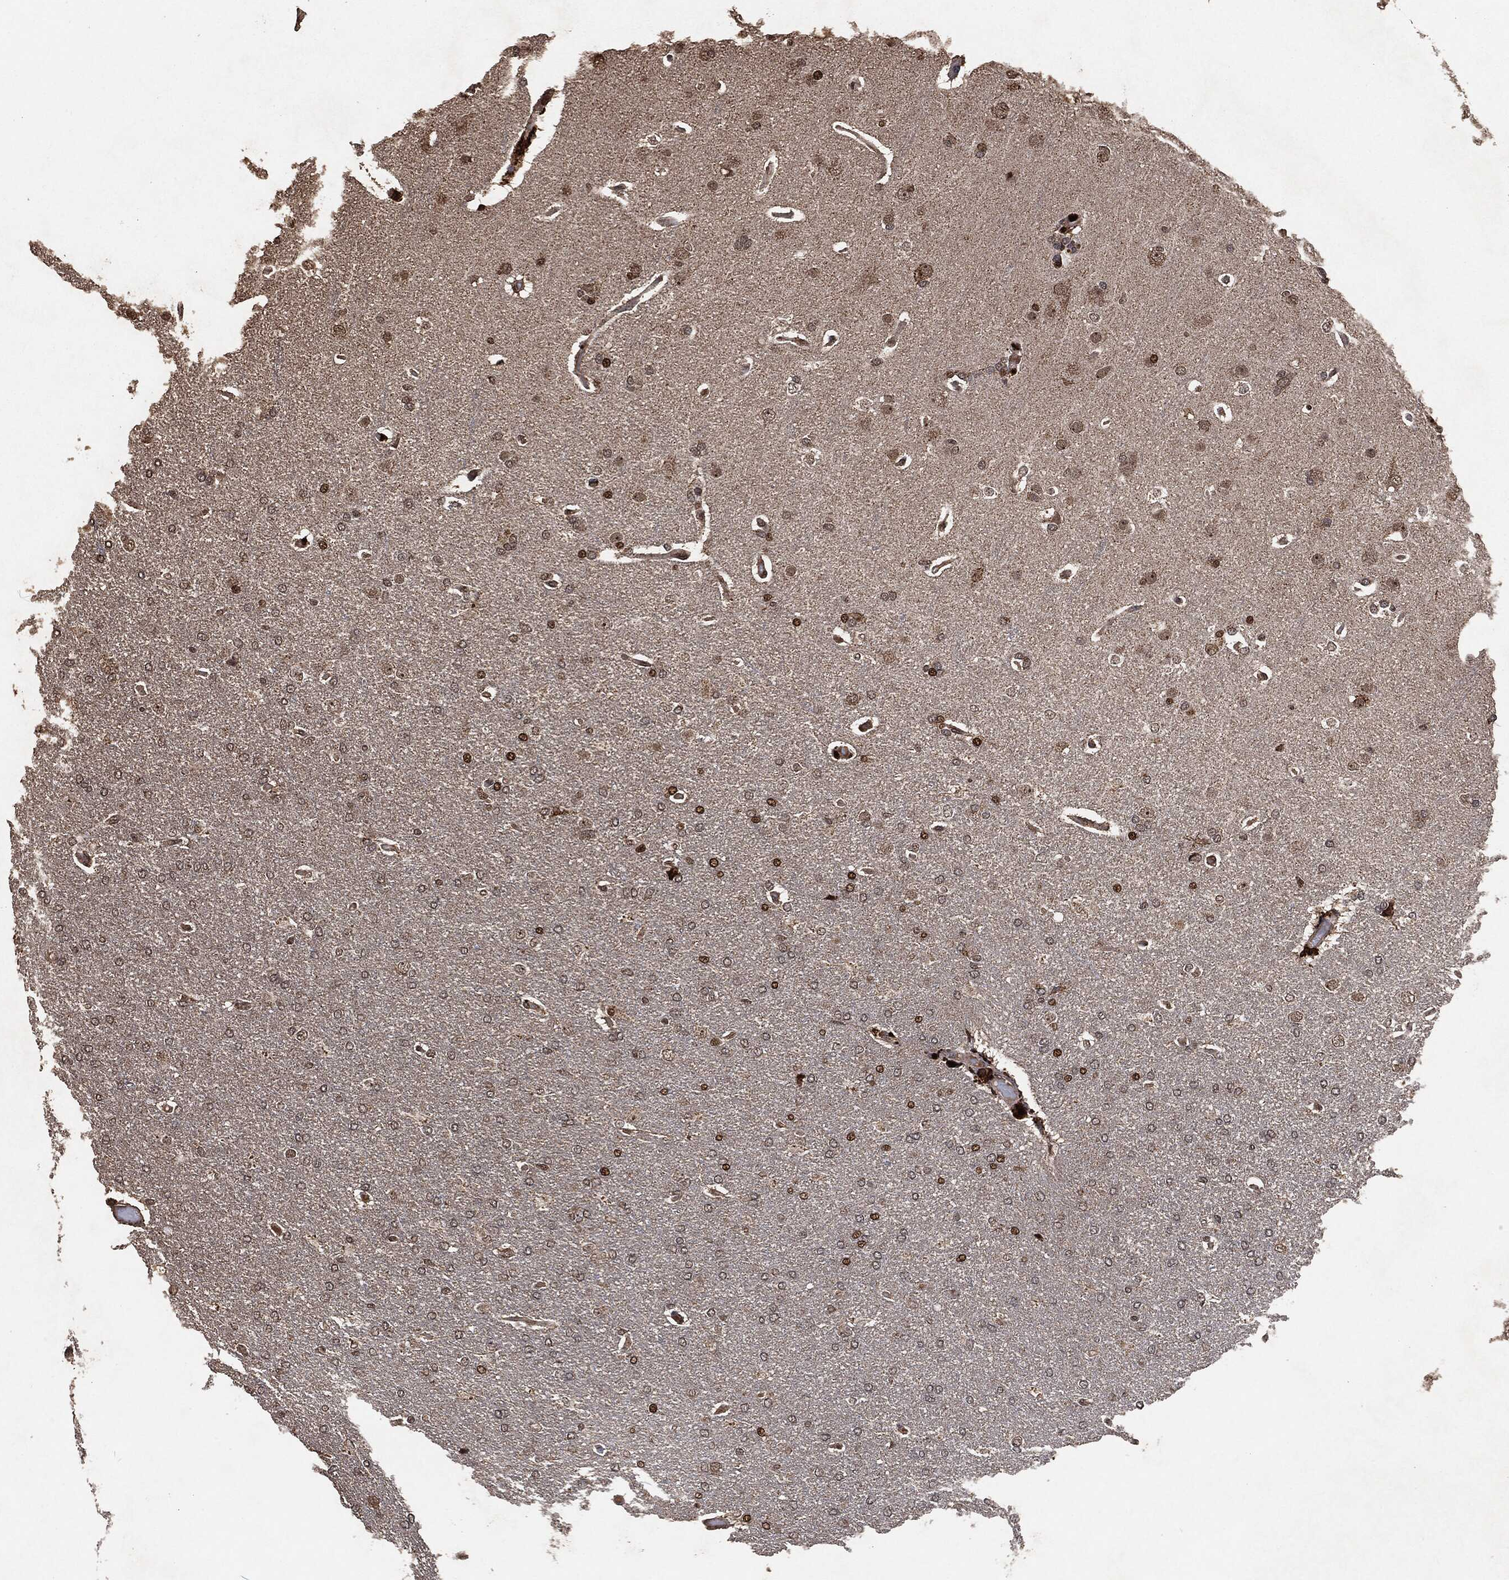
{"staining": {"intensity": "moderate", "quantity": "25%-75%", "location": "nuclear"}, "tissue": "glioma", "cell_type": "Tumor cells", "image_type": "cancer", "snomed": [{"axis": "morphology", "description": "Glioma, malignant, Low grade"}, {"axis": "topography", "description": "Brain"}], "caption": "Immunohistochemistry (DAB (3,3'-diaminobenzidine)) staining of human glioma exhibits moderate nuclear protein expression in approximately 25%-75% of tumor cells.", "gene": "SNAI1", "patient": {"sex": "male", "age": 41}}